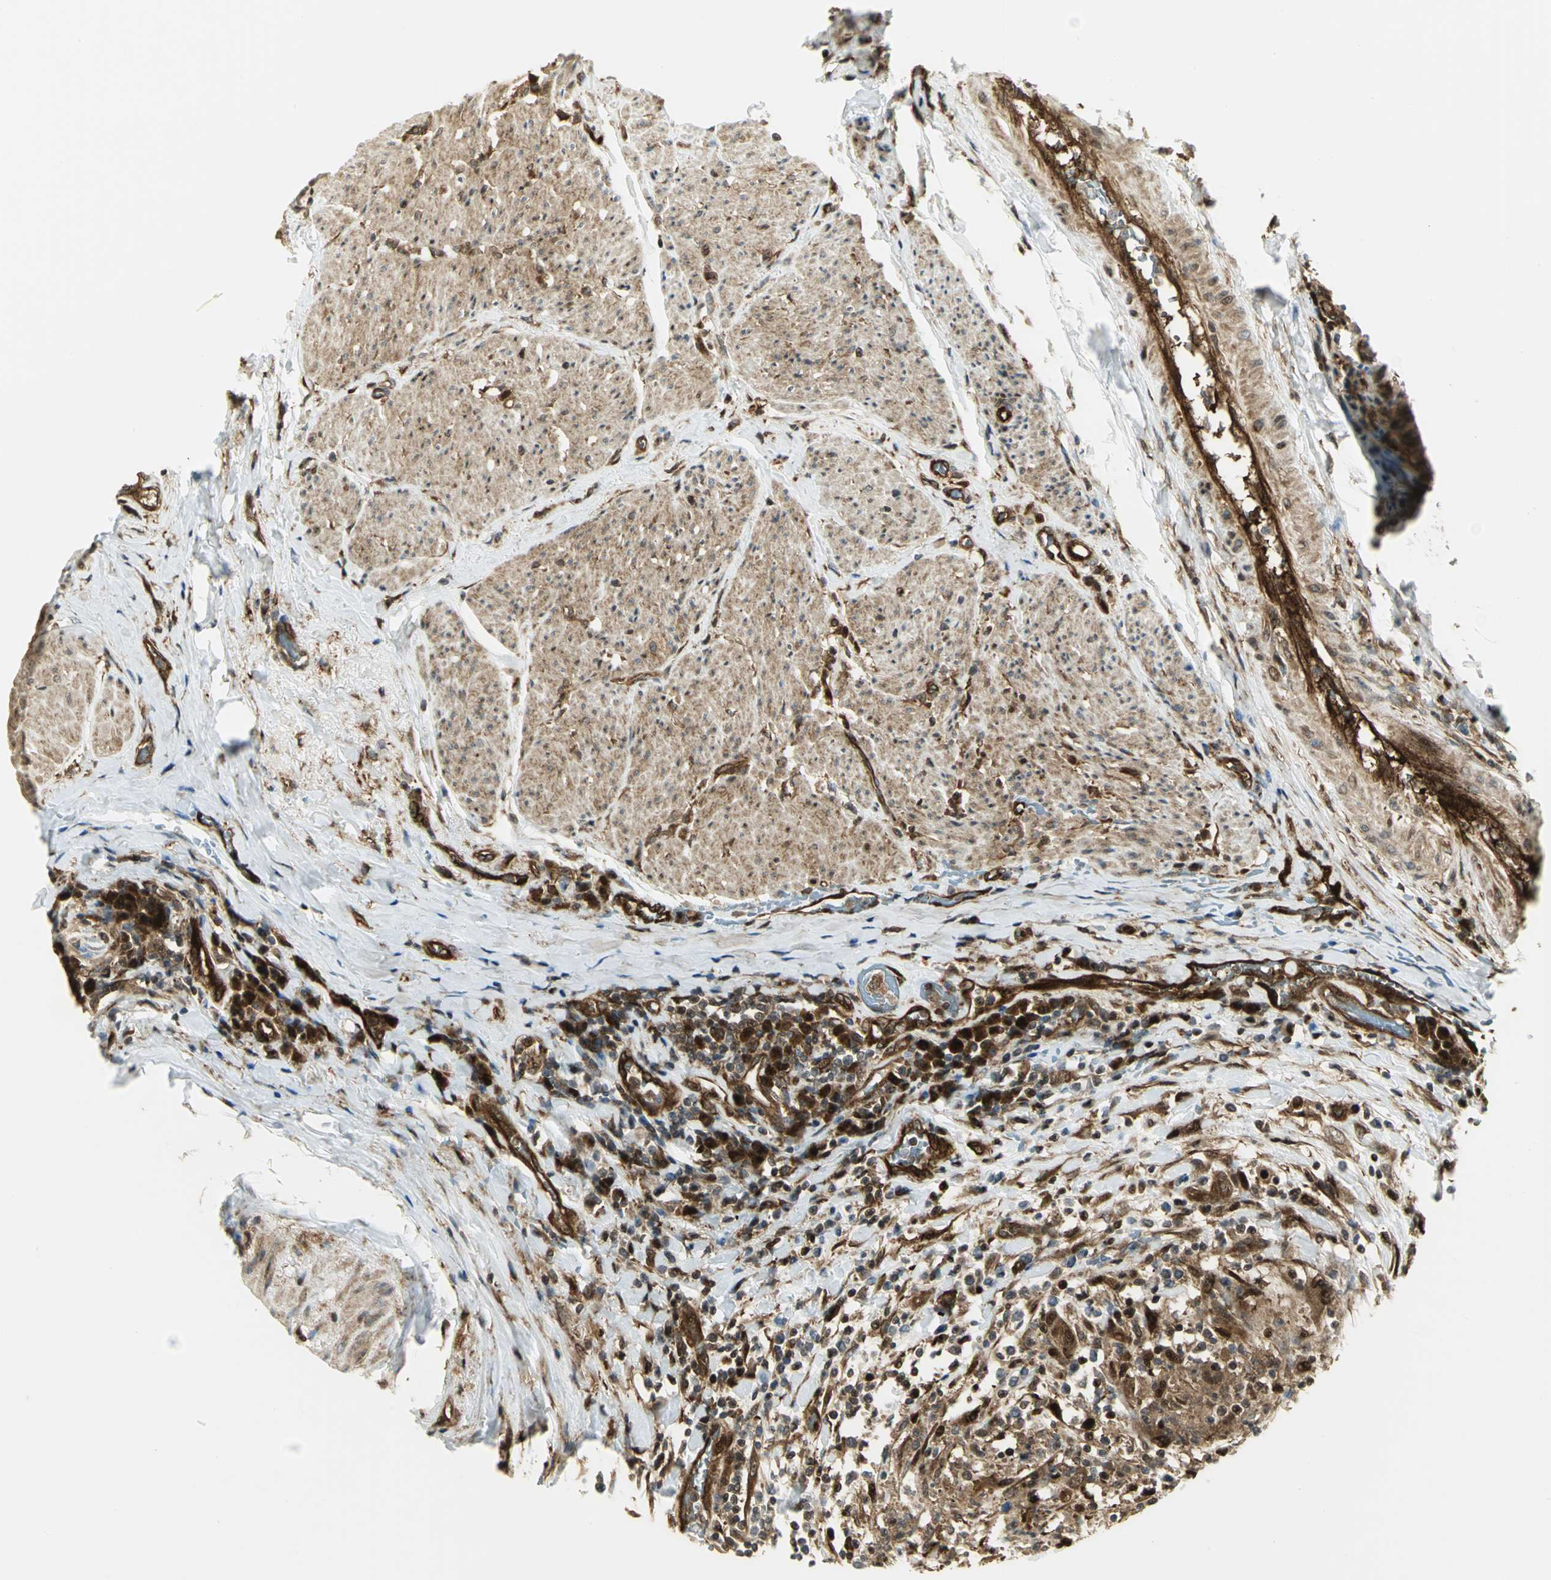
{"staining": {"intensity": "moderate", "quantity": ">75%", "location": "cytoplasmic/membranous"}, "tissue": "urothelial cancer", "cell_type": "Tumor cells", "image_type": "cancer", "snomed": [{"axis": "morphology", "description": "Urothelial carcinoma, High grade"}, {"axis": "topography", "description": "Urinary bladder"}], "caption": "IHC (DAB (3,3'-diaminobenzidine)) staining of human high-grade urothelial carcinoma exhibits moderate cytoplasmic/membranous protein positivity in about >75% of tumor cells. The staining is performed using DAB (3,3'-diaminobenzidine) brown chromogen to label protein expression. The nuclei are counter-stained blue using hematoxylin.", "gene": "EEA1", "patient": {"sex": "female", "age": 80}}